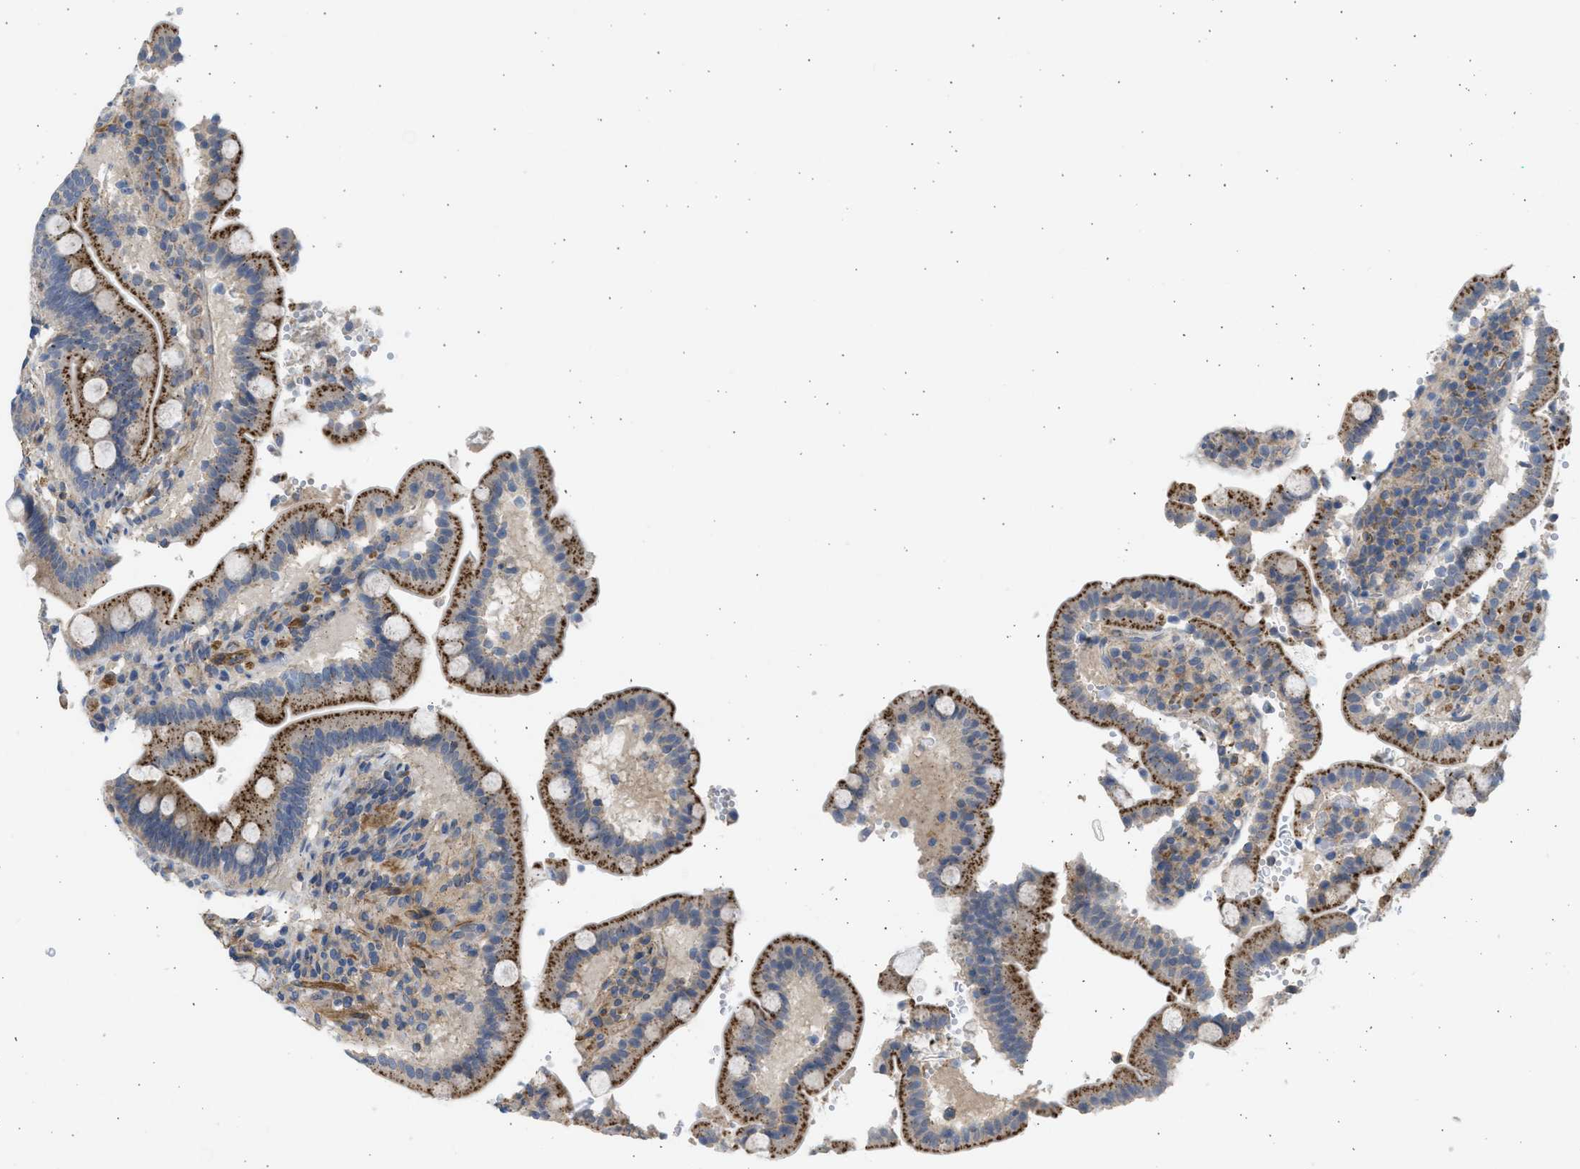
{"staining": {"intensity": "moderate", "quantity": ">75%", "location": "cytoplasmic/membranous"}, "tissue": "duodenum", "cell_type": "Glandular cells", "image_type": "normal", "snomed": [{"axis": "morphology", "description": "Normal tissue, NOS"}, {"axis": "topography", "description": "Small intestine, NOS"}], "caption": "Human duodenum stained with a protein marker demonstrates moderate staining in glandular cells.", "gene": "PCNX3", "patient": {"sex": "female", "age": 71}}